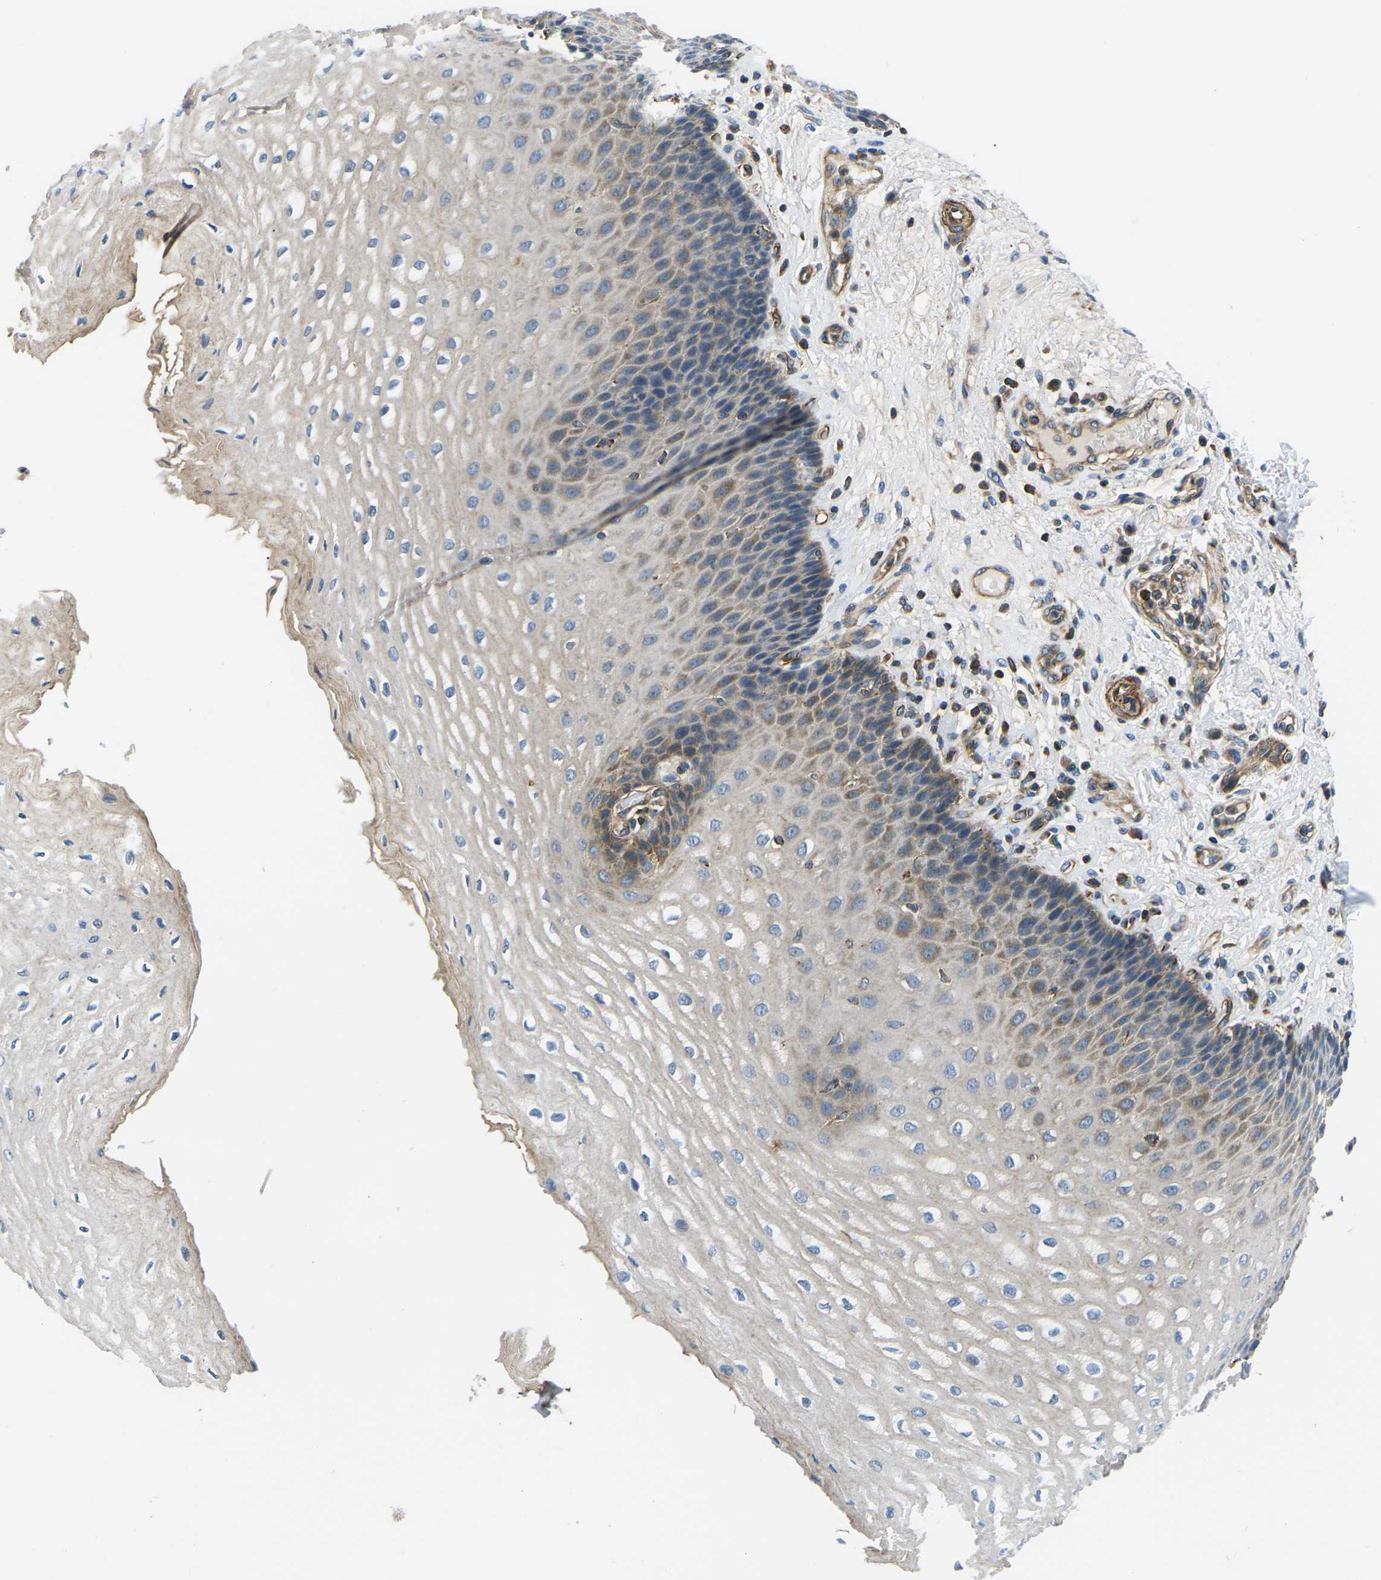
{"staining": {"intensity": "weak", "quantity": "25%-75%", "location": "cytoplasmic/membranous"}, "tissue": "esophagus", "cell_type": "Squamous epithelial cells", "image_type": "normal", "snomed": [{"axis": "morphology", "description": "Normal tissue, NOS"}, {"axis": "topography", "description": "Esophagus"}], "caption": "Immunohistochemistry image of benign esophagus stained for a protein (brown), which reveals low levels of weak cytoplasmic/membranous staining in about 25%-75% of squamous epithelial cells.", "gene": "KCNJ15", "patient": {"sex": "male", "age": 54}}